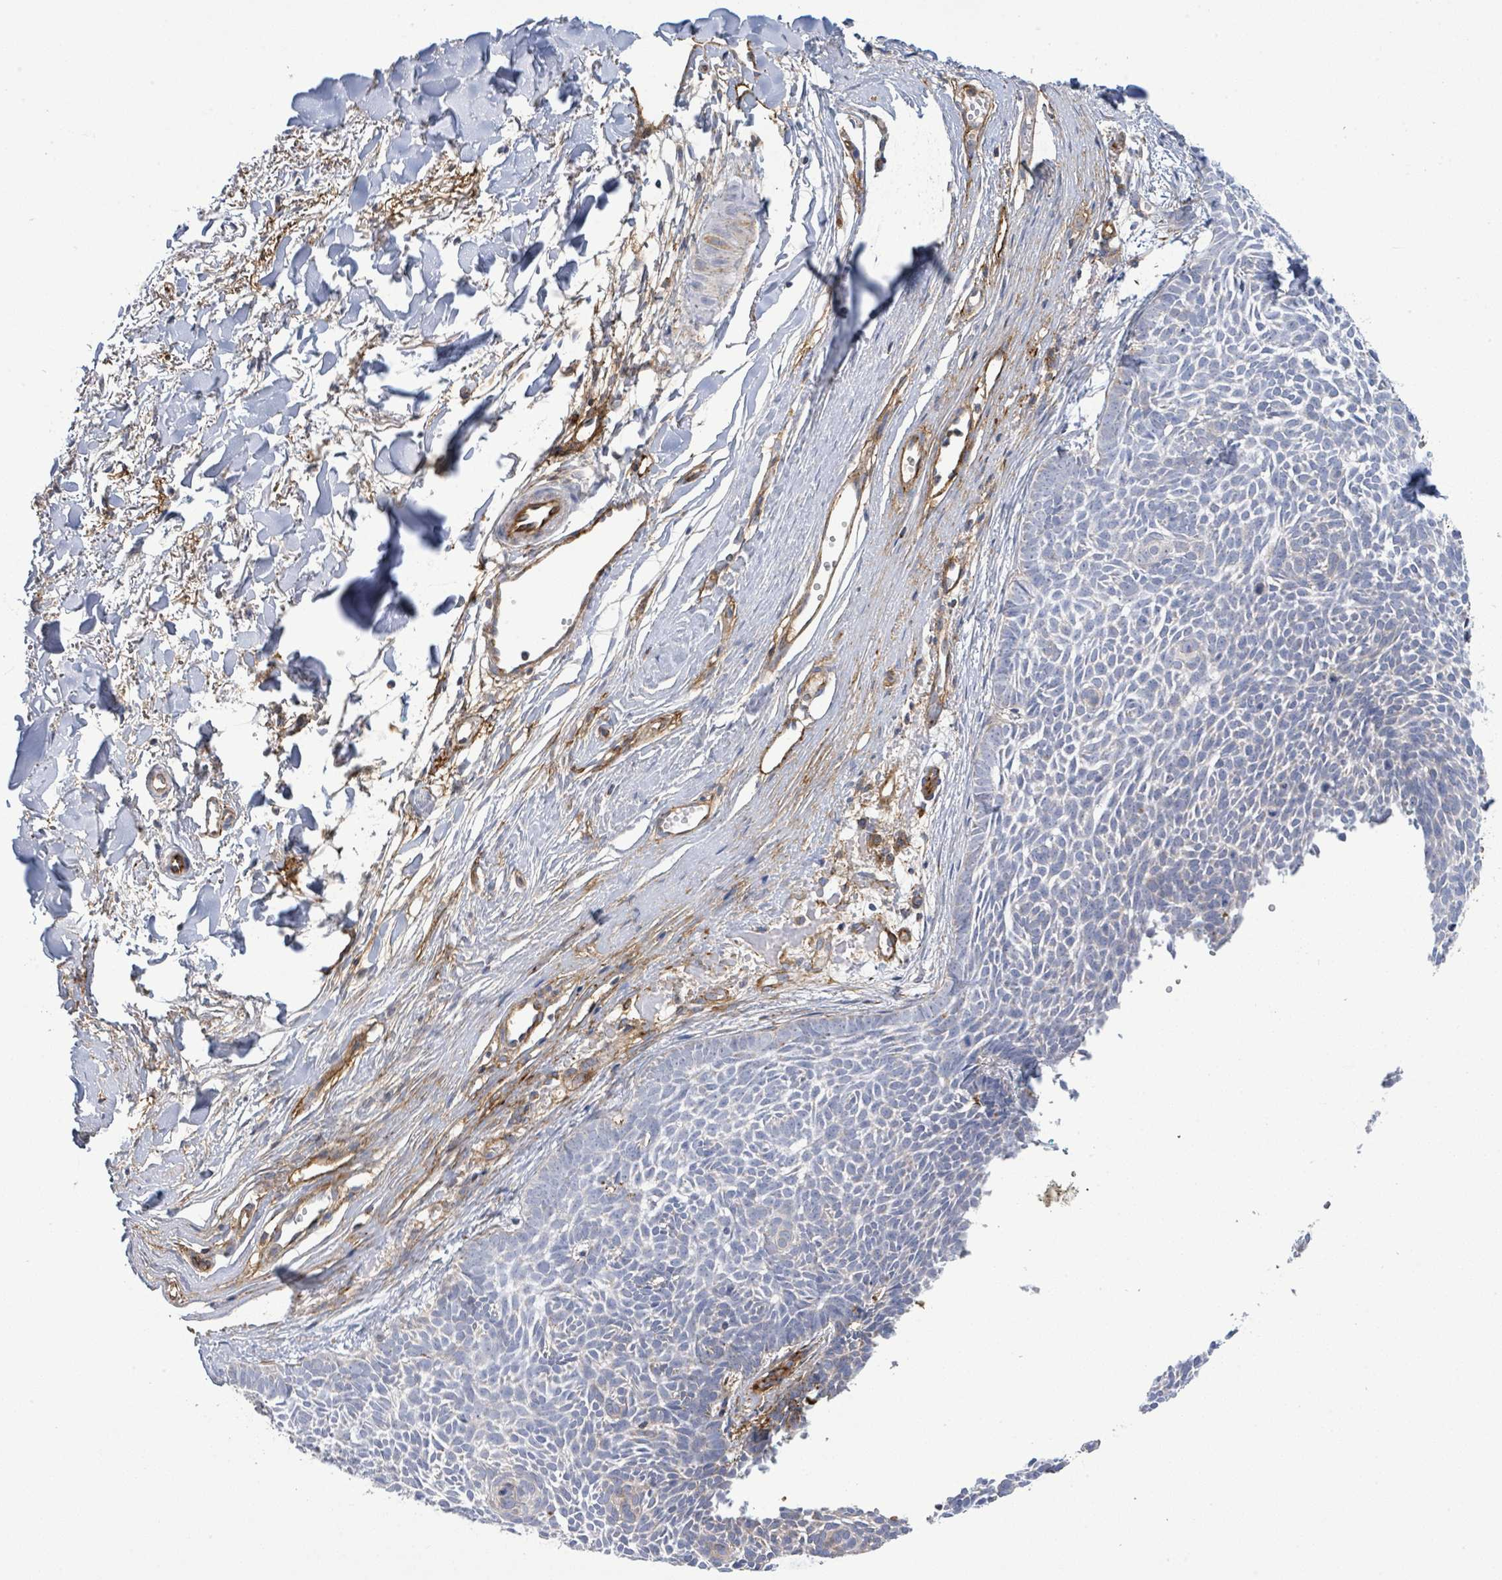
{"staining": {"intensity": "negative", "quantity": "none", "location": "none"}, "tissue": "skin cancer", "cell_type": "Tumor cells", "image_type": "cancer", "snomed": [{"axis": "morphology", "description": "Basal cell carcinoma"}, {"axis": "topography", "description": "Skin"}], "caption": "The image shows no significant positivity in tumor cells of skin cancer.", "gene": "EGFL7", "patient": {"sex": "male", "age": 61}}